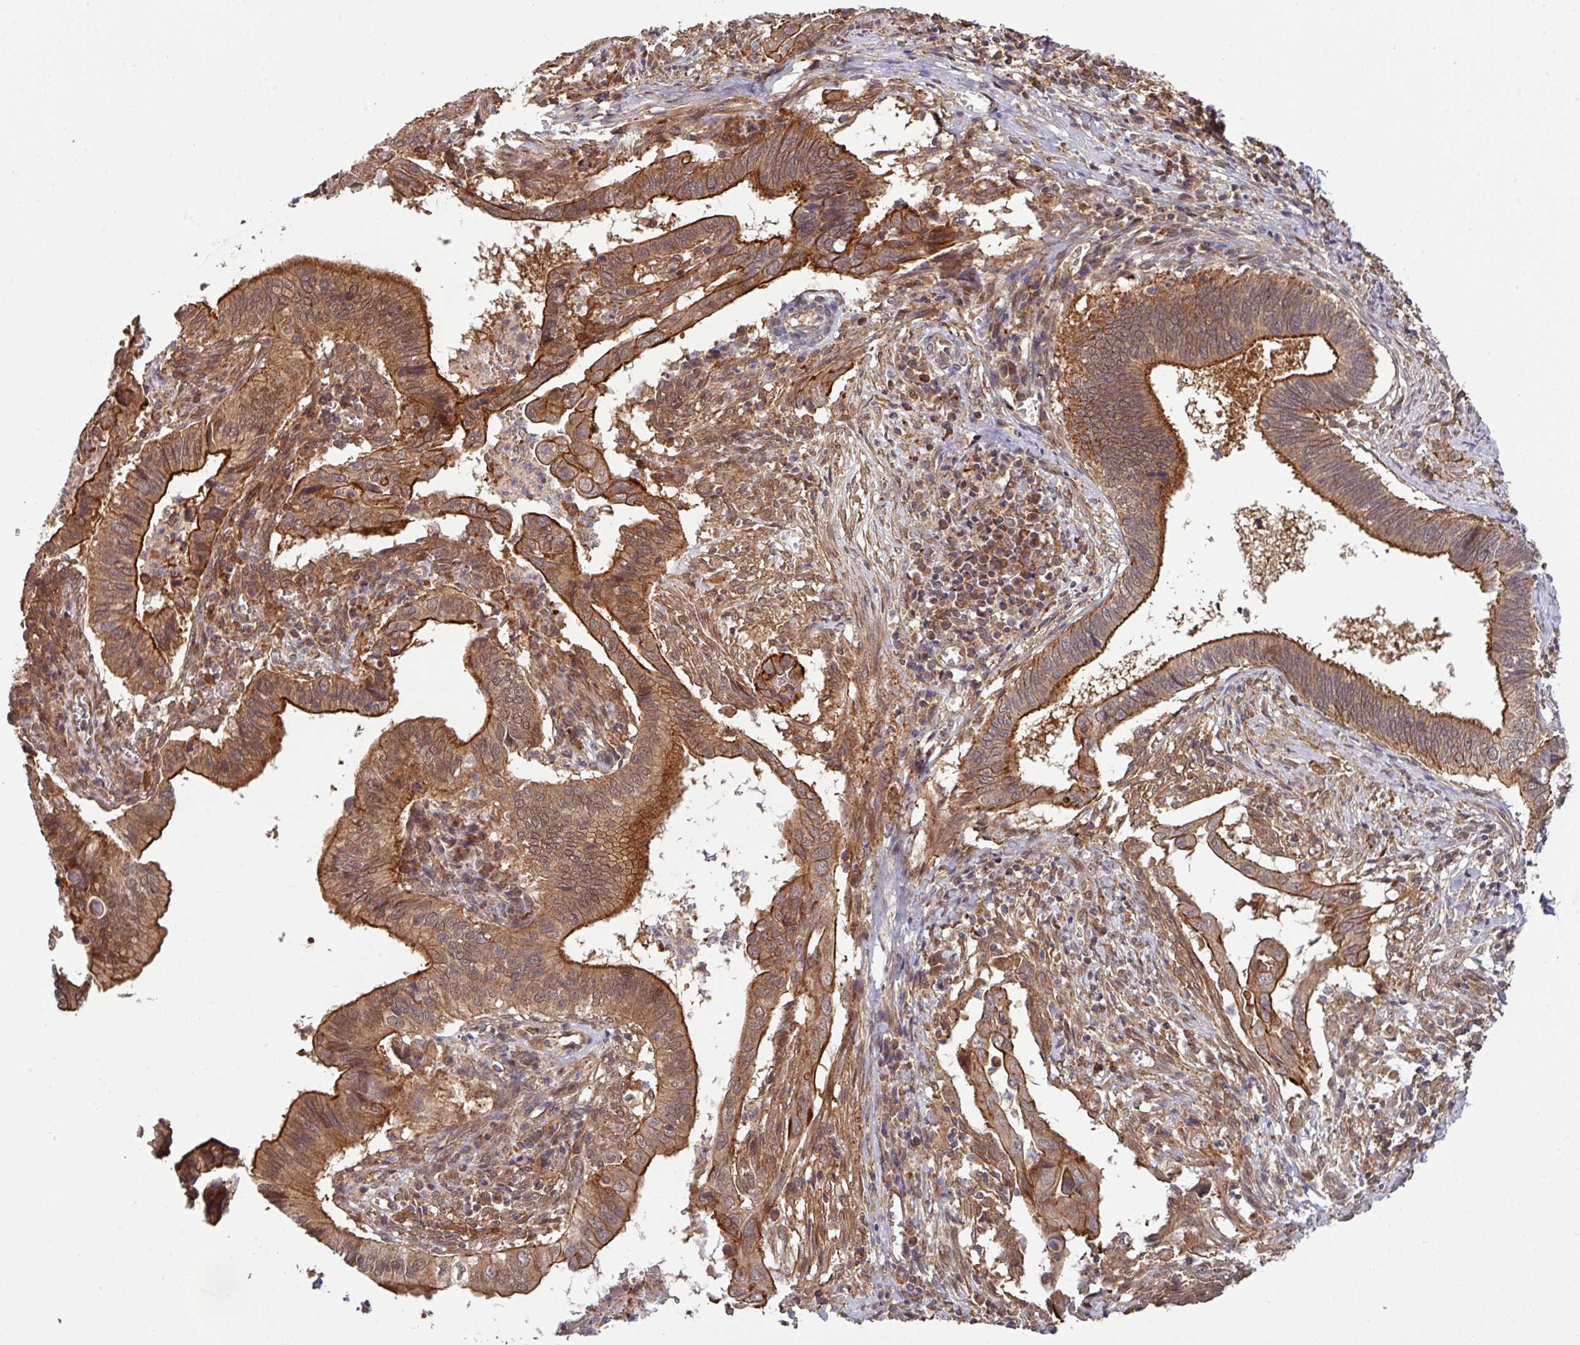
{"staining": {"intensity": "strong", "quantity": ">75%", "location": "cytoplasmic/membranous"}, "tissue": "cervical cancer", "cell_type": "Tumor cells", "image_type": "cancer", "snomed": [{"axis": "morphology", "description": "Adenocarcinoma, NOS"}, {"axis": "topography", "description": "Cervix"}], "caption": "A micrograph of human cervical cancer (adenocarcinoma) stained for a protein shows strong cytoplasmic/membranous brown staining in tumor cells.", "gene": "ARPIN", "patient": {"sex": "female", "age": 42}}